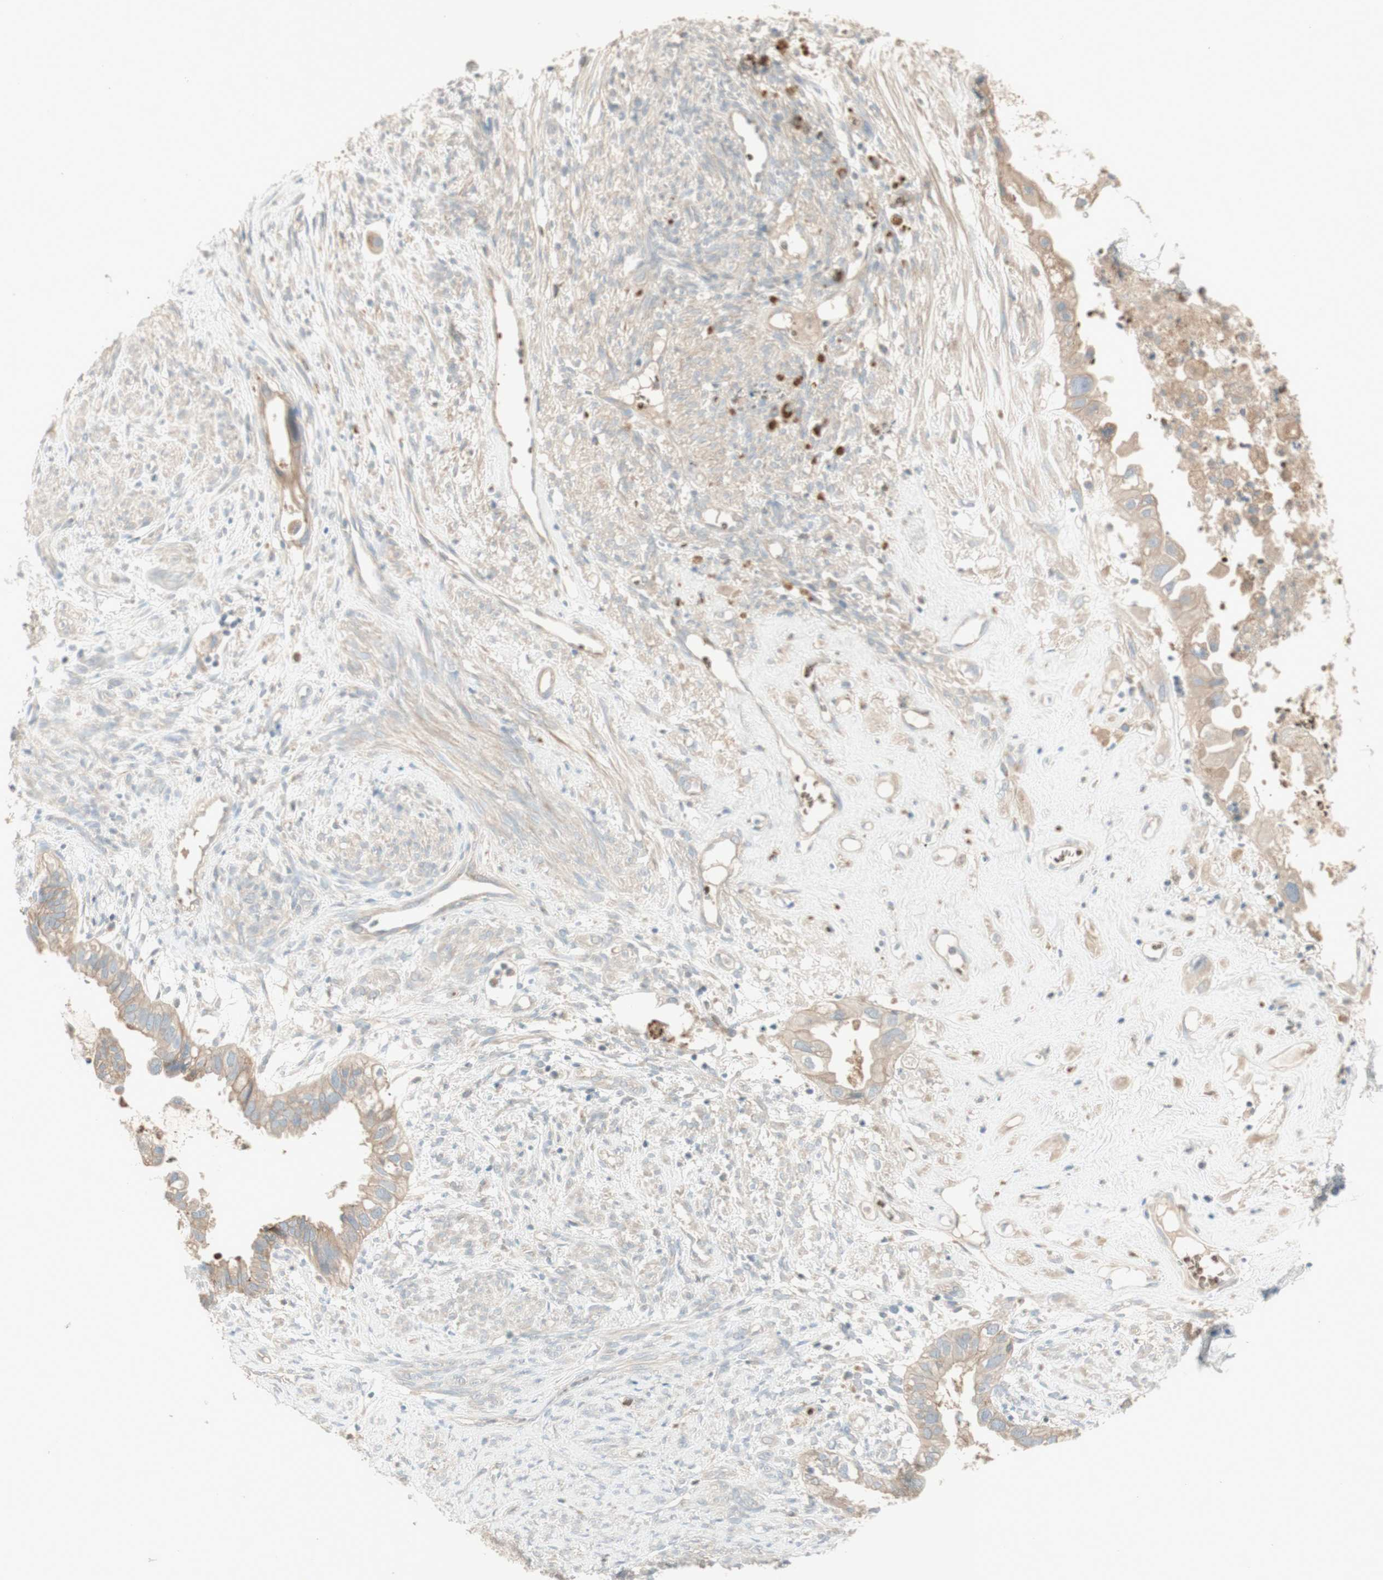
{"staining": {"intensity": "weak", "quantity": ">75%", "location": "cytoplasmic/membranous"}, "tissue": "cervical cancer", "cell_type": "Tumor cells", "image_type": "cancer", "snomed": [{"axis": "morphology", "description": "Normal tissue, NOS"}, {"axis": "morphology", "description": "Adenocarcinoma, NOS"}, {"axis": "topography", "description": "Cervix"}, {"axis": "topography", "description": "Endometrium"}], "caption": "An immunohistochemistry histopathology image of tumor tissue is shown. Protein staining in brown labels weak cytoplasmic/membranous positivity in cervical cancer (adenocarcinoma) within tumor cells. Immunohistochemistry stains the protein of interest in brown and the nuclei are stained blue.", "gene": "PTGER4", "patient": {"sex": "female", "age": 86}}